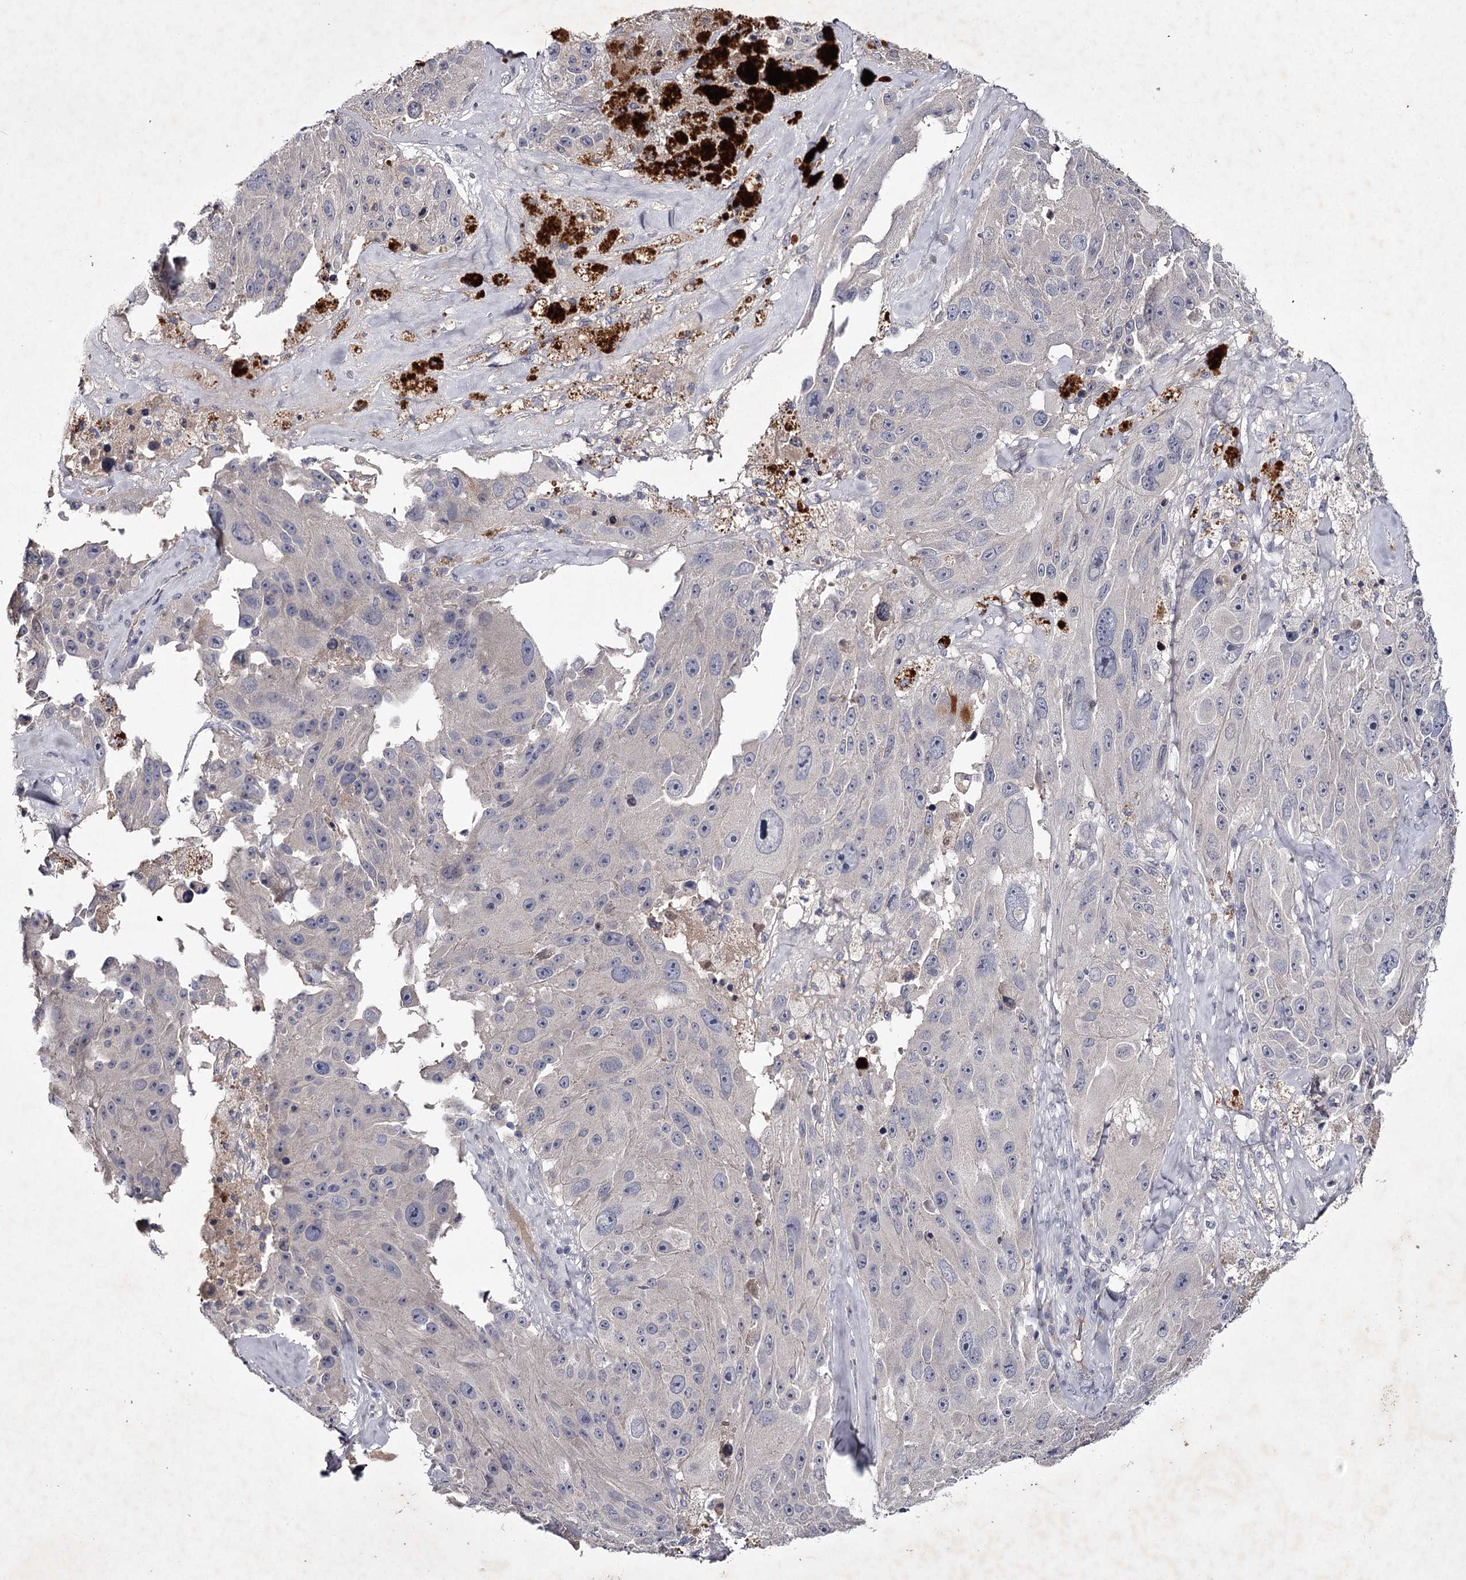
{"staining": {"intensity": "negative", "quantity": "none", "location": "none"}, "tissue": "melanoma", "cell_type": "Tumor cells", "image_type": "cancer", "snomed": [{"axis": "morphology", "description": "Malignant melanoma, Metastatic site"}, {"axis": "topography", "description": "Lymph node"}], "caption": "High magnification brightfield microscopy of melanoma stained with DAB (3,3'-diaminobenzidine) (brown) and counterstained with hematoxylin (blue): tumor cells show no significant positivity. (Brightfield microscopy of DAB immunohistochemistry at high magnification).", "gene": "FDXACB1", "patient": {"sex": "male", "age": 62}}